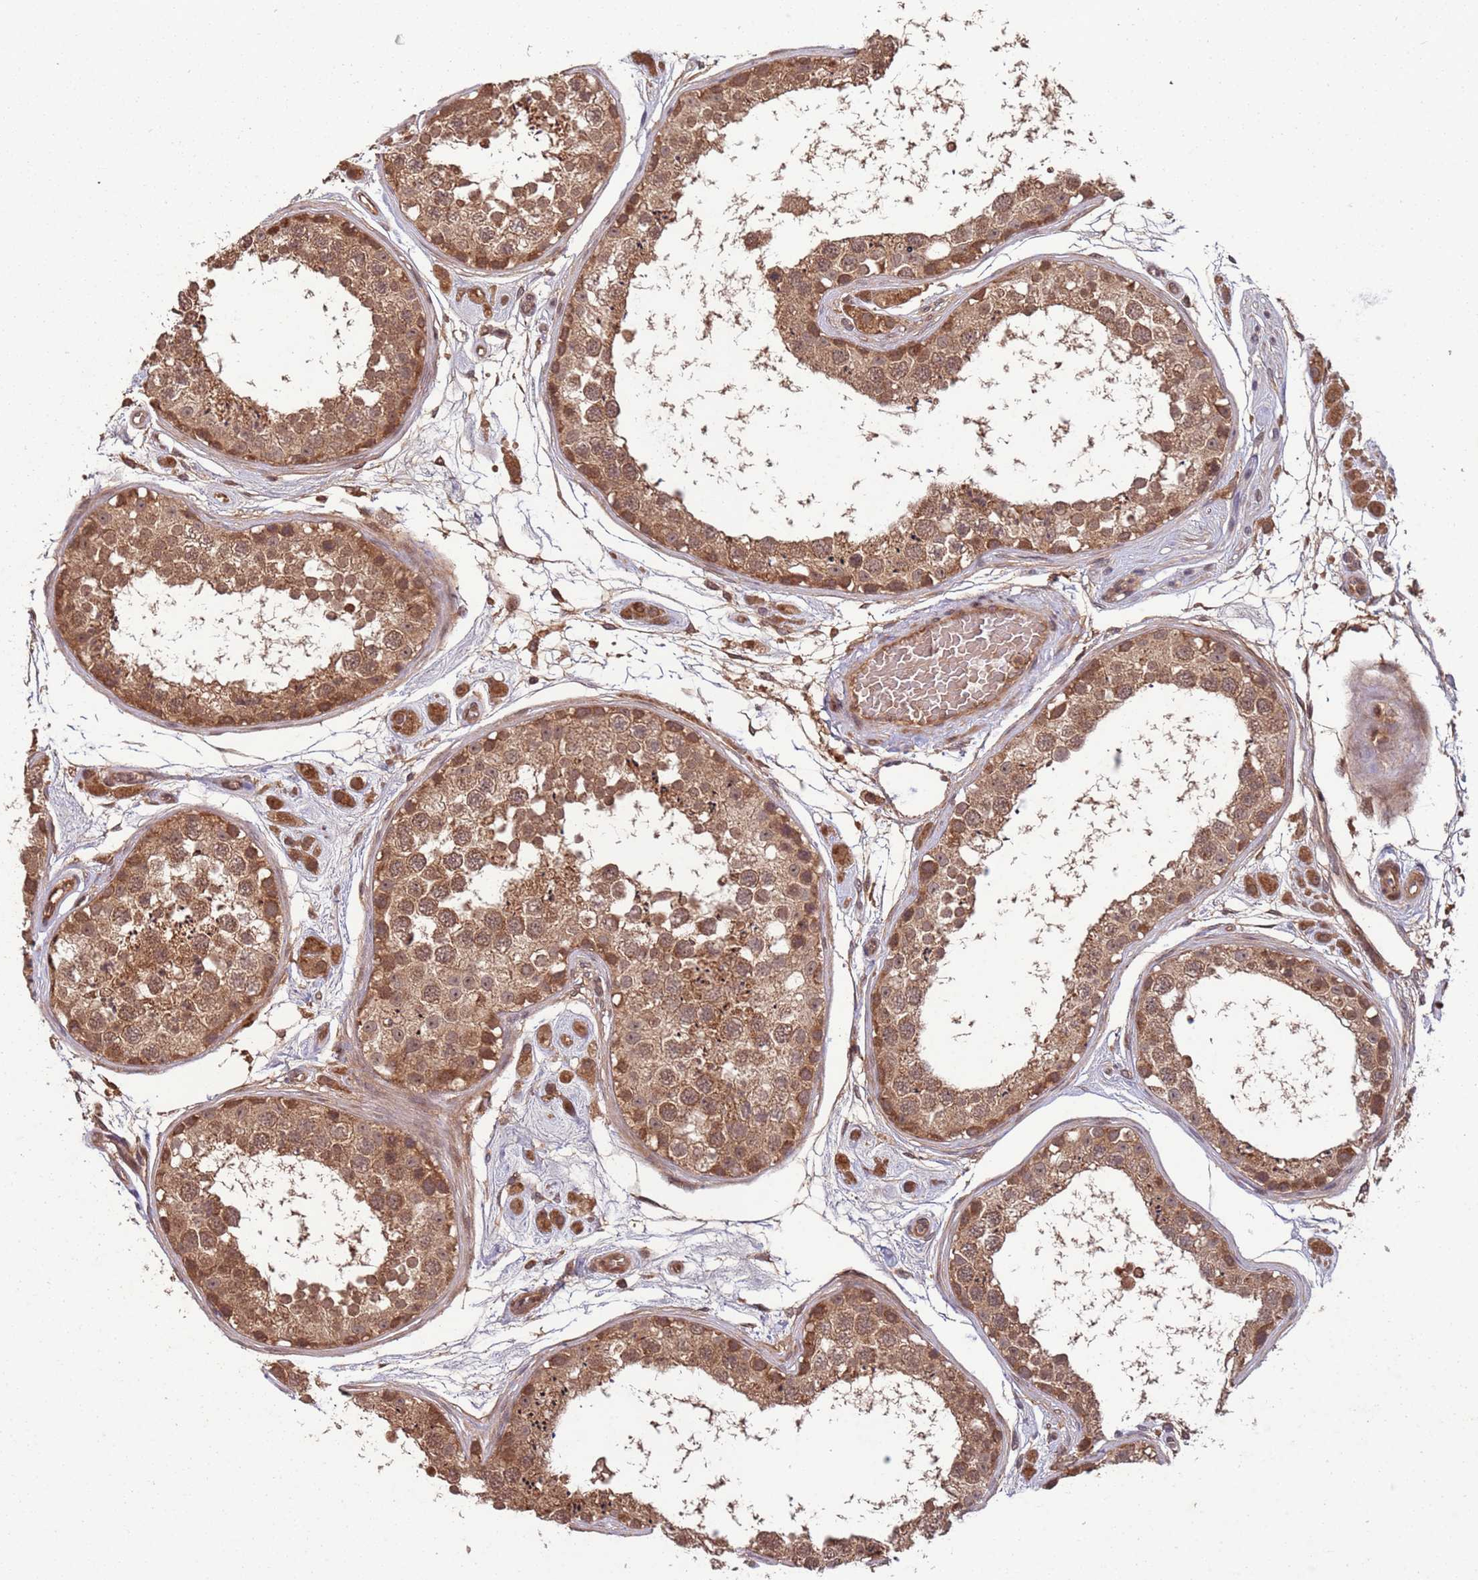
{"staining": {"intensity": "moderate", "quantity": ">75%", "location": "cytoplasmic/membranous,nuclear"}, "tissue": "testis", "cell_type": "Cells in seminiferous ducts", "image_type": "normal", "snomed": [{"axis": "morphology", "description": "Normal tissue, NOS"}, {"axis": "topography", "description": "Testis"}], "caption": "Immunohistochemical staining of normal human testis reveals moderate cytoplasmic/membranous,nuclear protein staining in approximately >75% of cells in seminiferous ducts. (DAB (3,3'-diaminobenzidine) IHC with brightfield microscopy, high magnification).", "gene": "ERI1", "patient": {"sex": "male", "age": 25}}